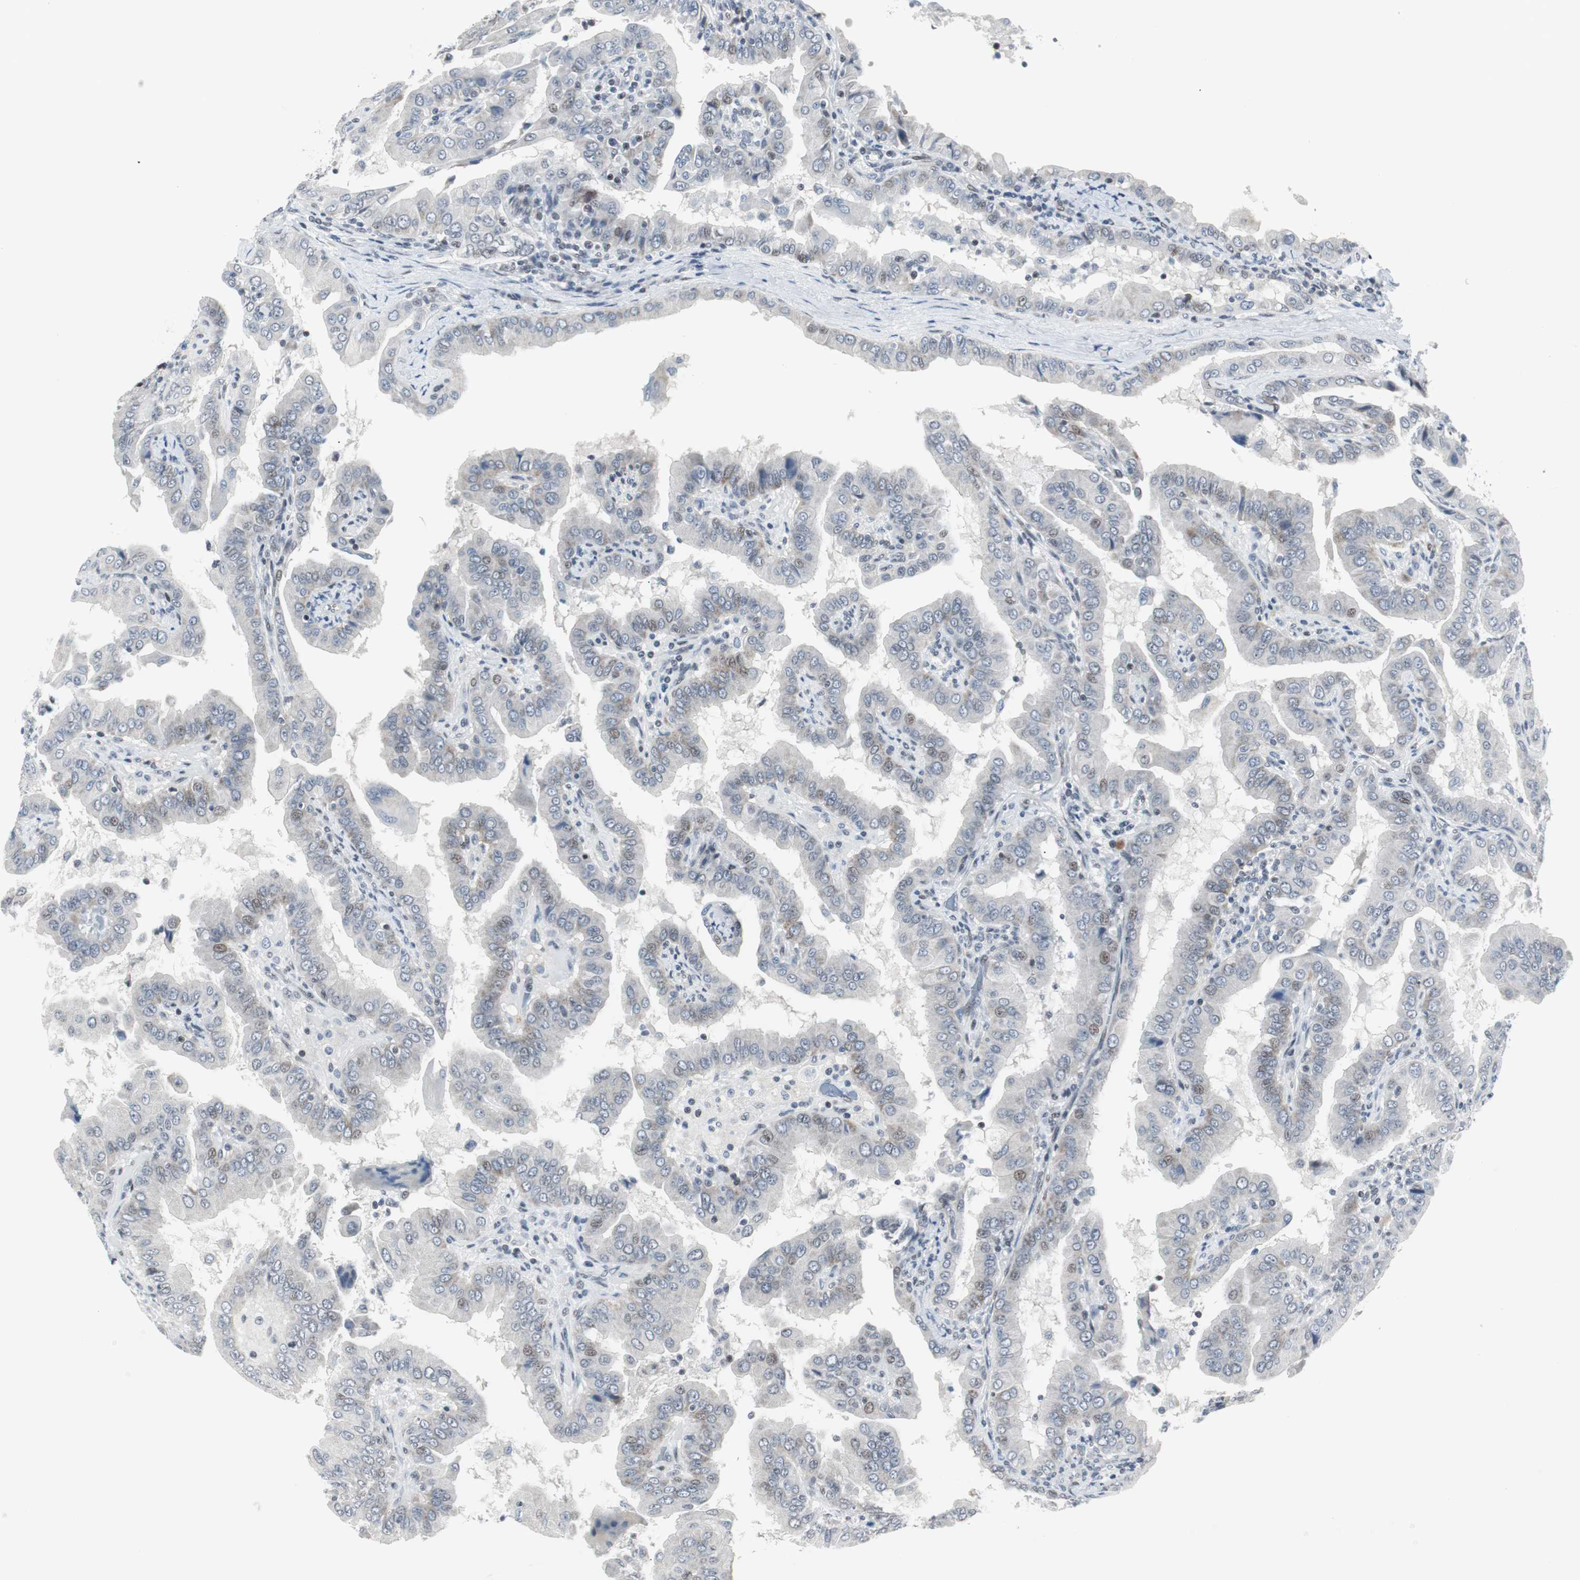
{"staining": {"intensity": "weak", "quantity": "<25%", "location": "nuclear"}, "tissue": "thyroid cancer", "cell_type": "Tumor cells", "image_type": "cancer", "snomed": [{"axis": "morphology", "description": "Papillary adenocarcinoma, NOS"}, {"axis": "topography", "description": "Thyroid gland"}], "caption": "Tumor cells show no significant positivity in papillary adenocarcinoma (thyroid).", "gene": "MTA1", "patient": {"sex": "male", "age": 33}}